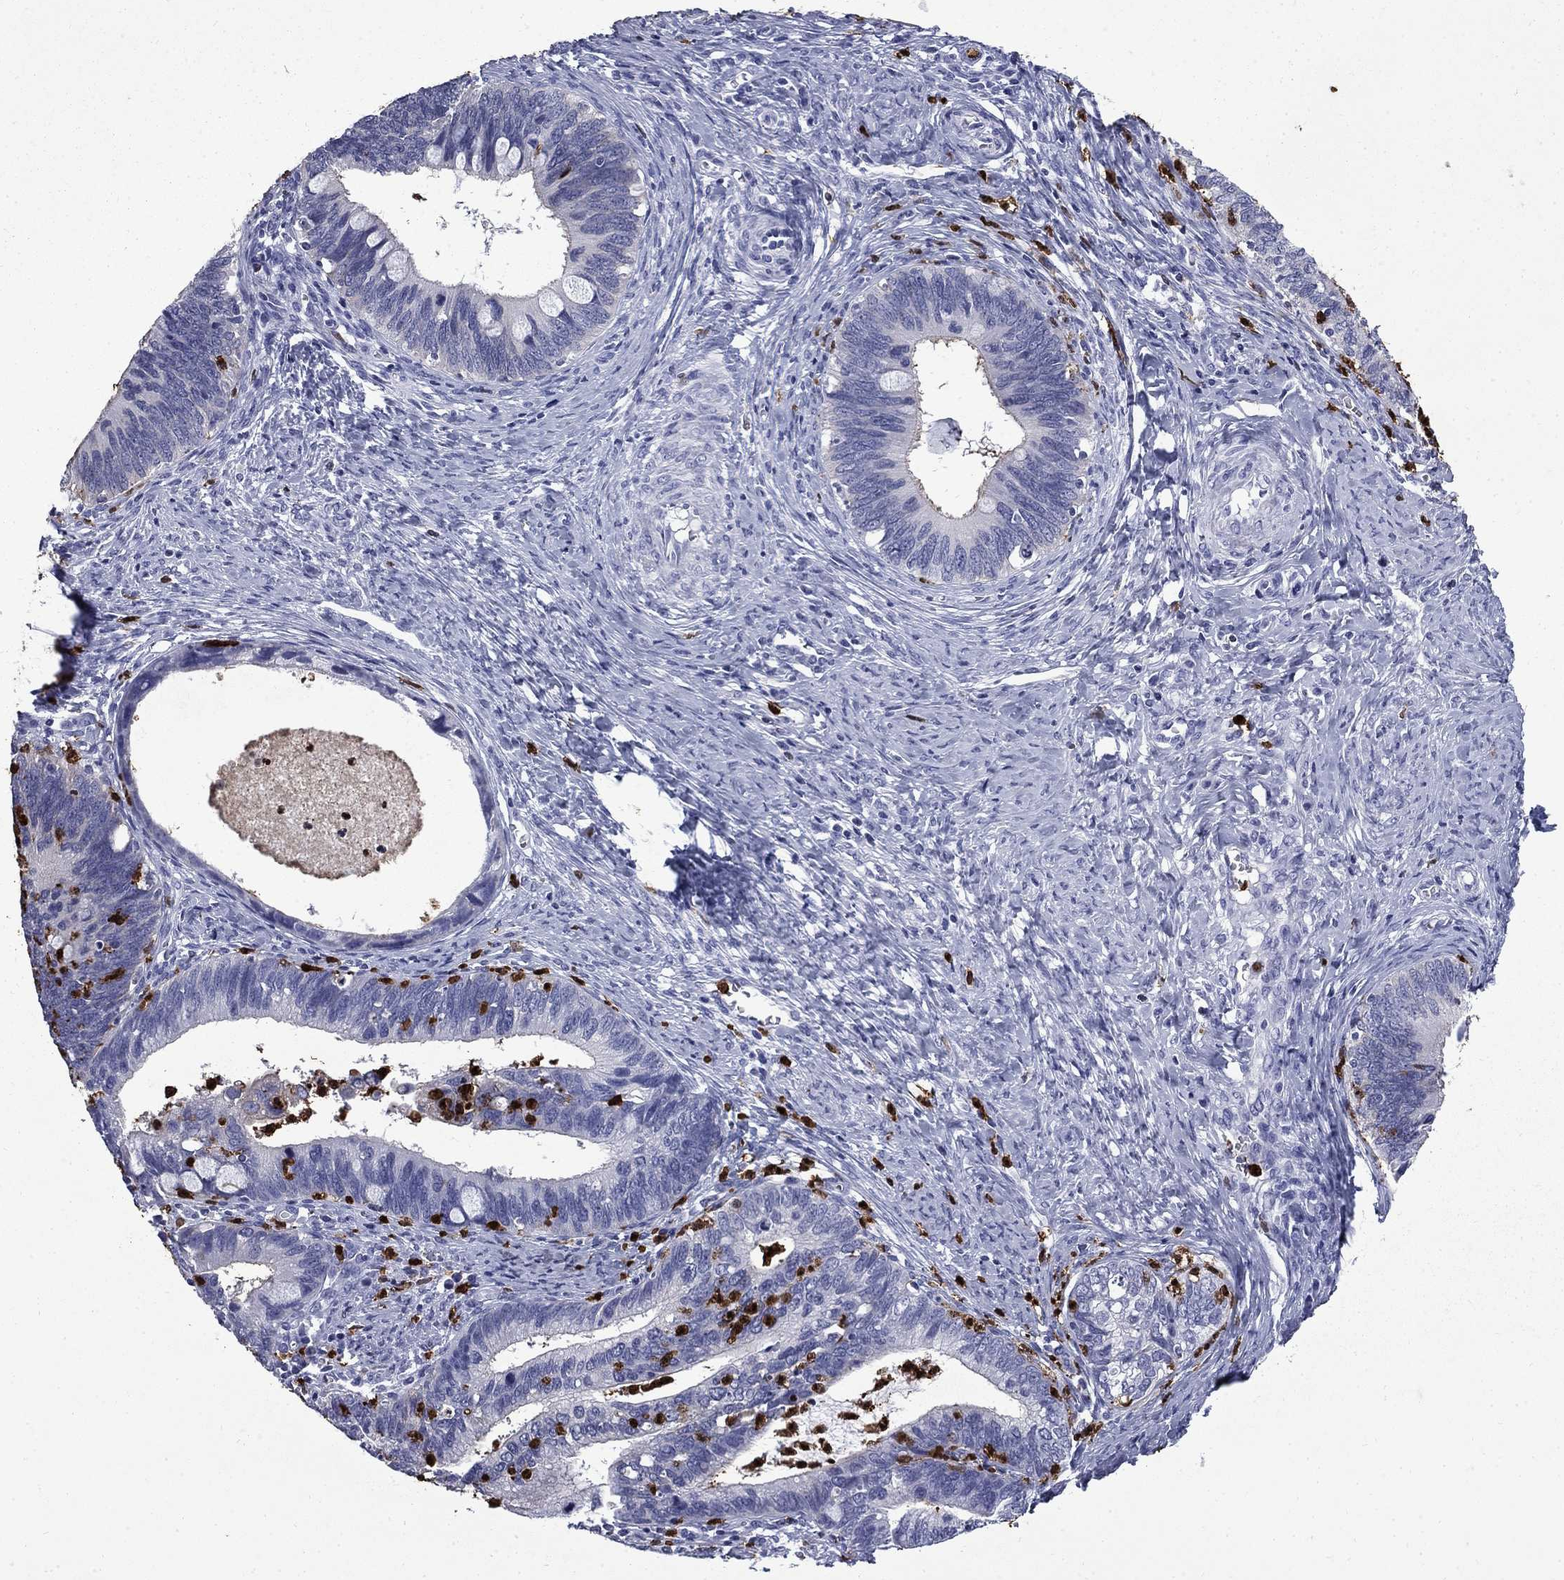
{"staining": {"intensity": "negative", "quantity": "none", "location": "none"}, "tissue": "cervical cancer", "cell_type": "Tumor cells", "image_type": "cancer", "snomed": [{"axis": "morphology", "description": "Adenocarcinoma, NOS"}, {"axis": "topography", "description": "Cervix"}], "caption": "A micrograph of adenocarcinoma (cervical) stained for a protein exhibits no brown staining in tumor cells.", "gene": "TRIM29", "patient": {"sex": "female", "age": 42}}